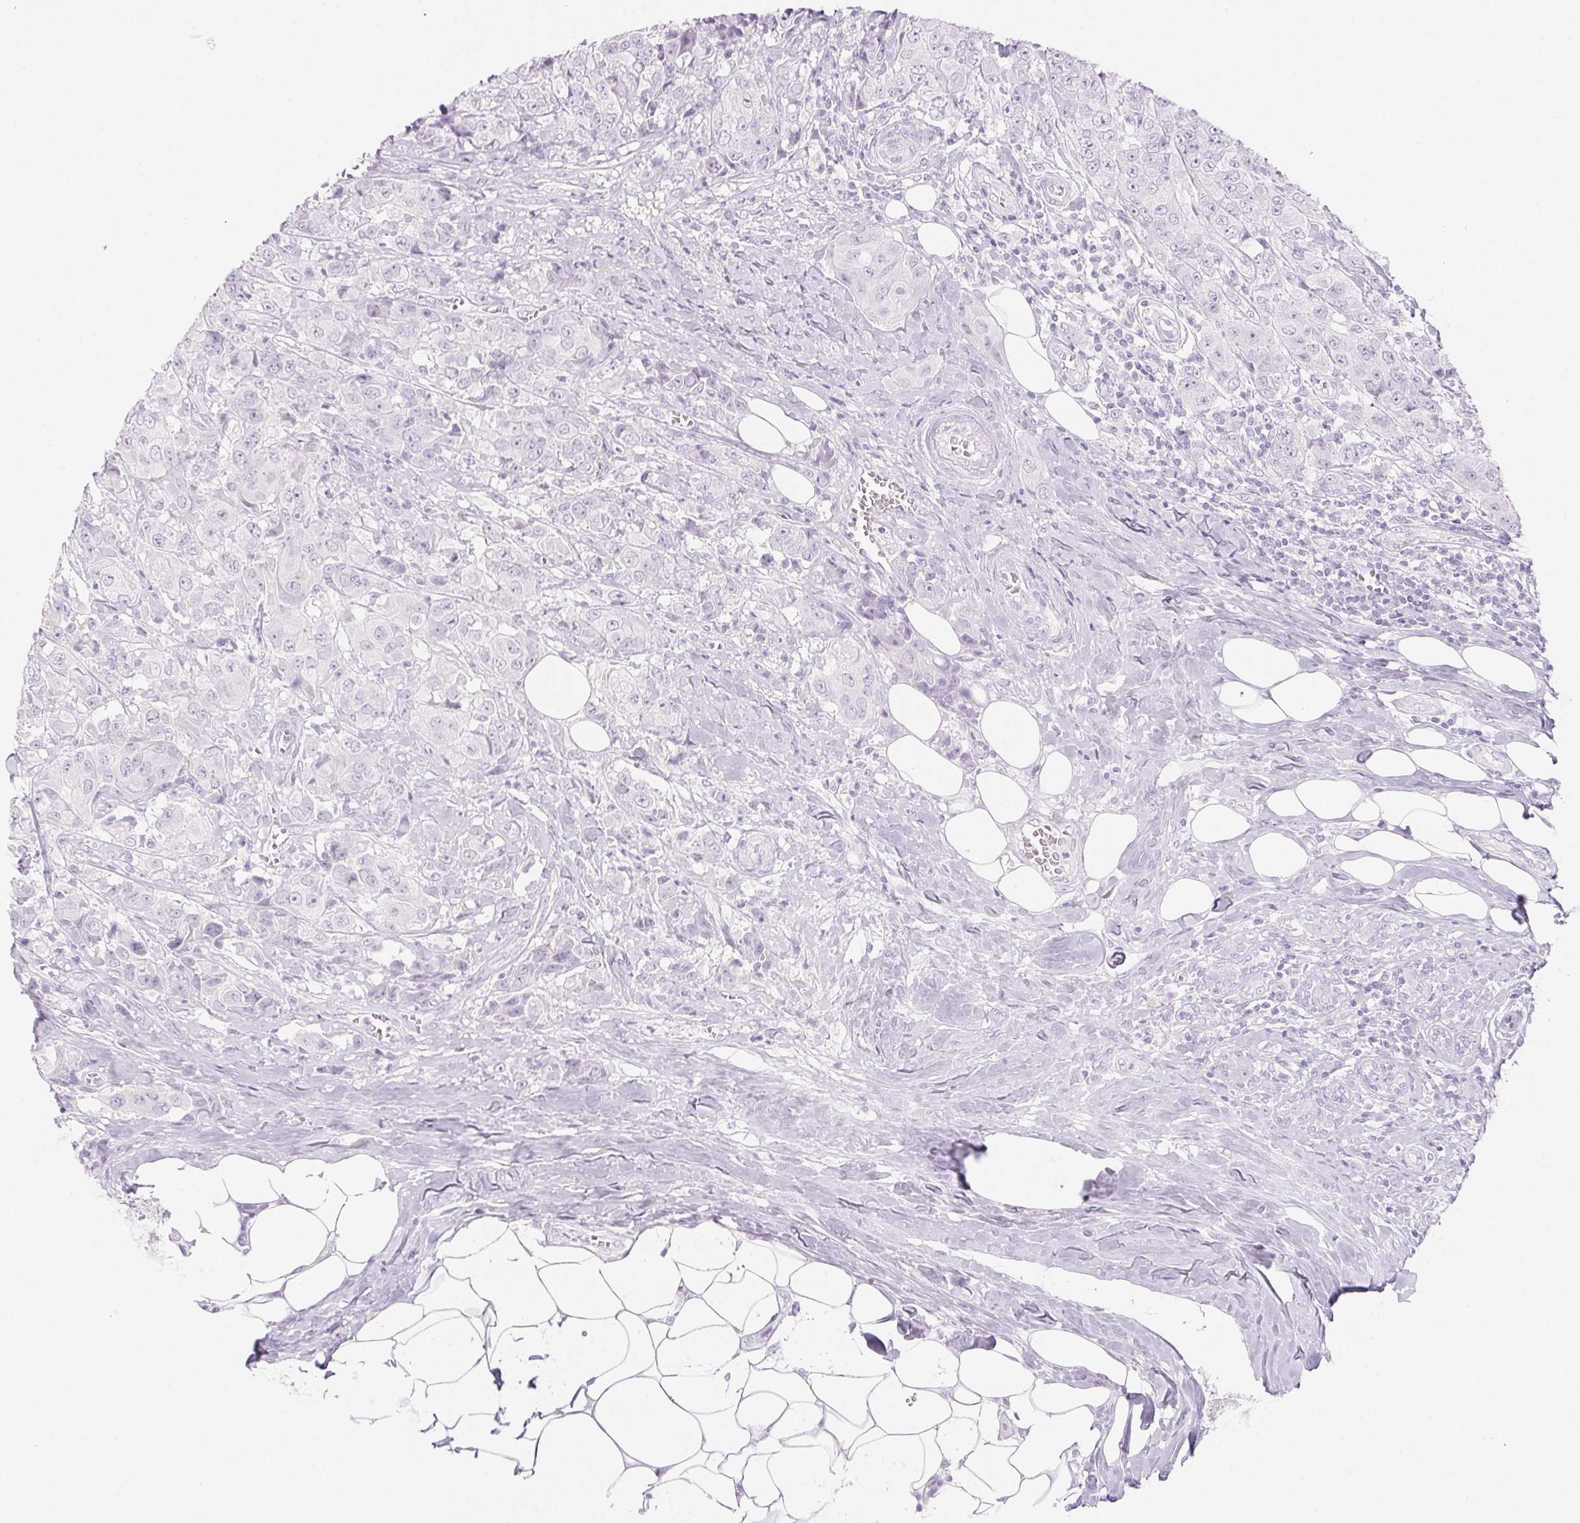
{"staining": {"intensity": "negative", "quantity": "none", "location": "none"}, "tissue": "breast cancer", "cell_type": "Tumor cells", "image_type": "cancer", "snomed": [{"axis": "morphology", "description": "Normal tissue, NOS"}, {"axis": "morphology", "description": "Duct carcinoma"}, {"axis": "topography", "description": "Breast"}], "caption": "Tumor cells show no significant protein expression in breast infiltrating ductal carcinoma.", "gene": "SPRR3", "patient": {"sex": "female", "age": 43}}